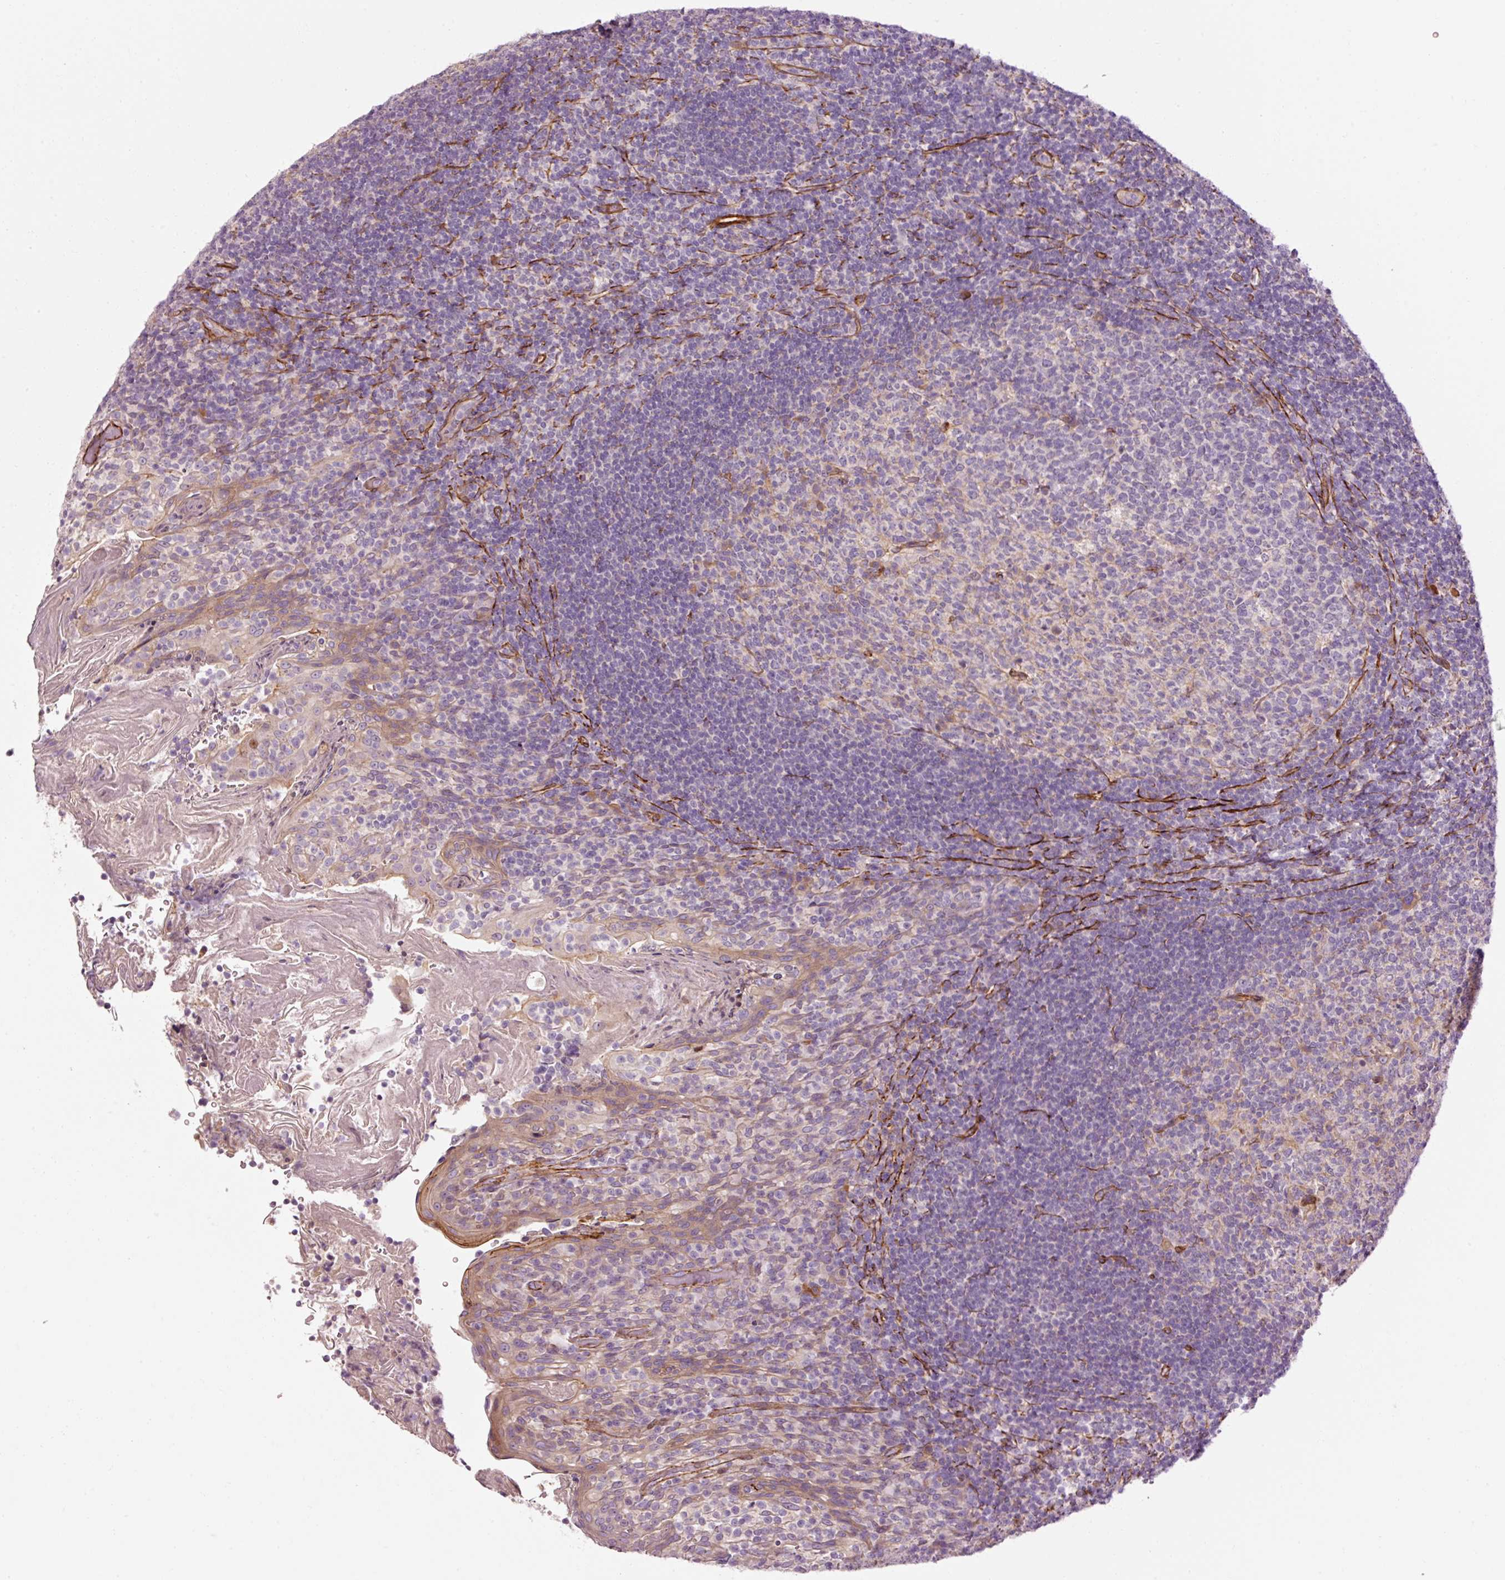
{"staining": {"intensity": "negative", "quantity": "none", "location": "none"}, "tissue": "tonsil", "cell_type": "Germinal center cells", "image_type": "normal", "snomed": [{"axis": "morphology", "description": "Normal tissue, NOS"}, {"axis": "topography", "description": "Tonsil"}], "caption": "Germinal center cells show no significant protein expression in normal tonsil.", "gene": "ANKRD20A1", "patient": {"sex": "female", "age": 10}}